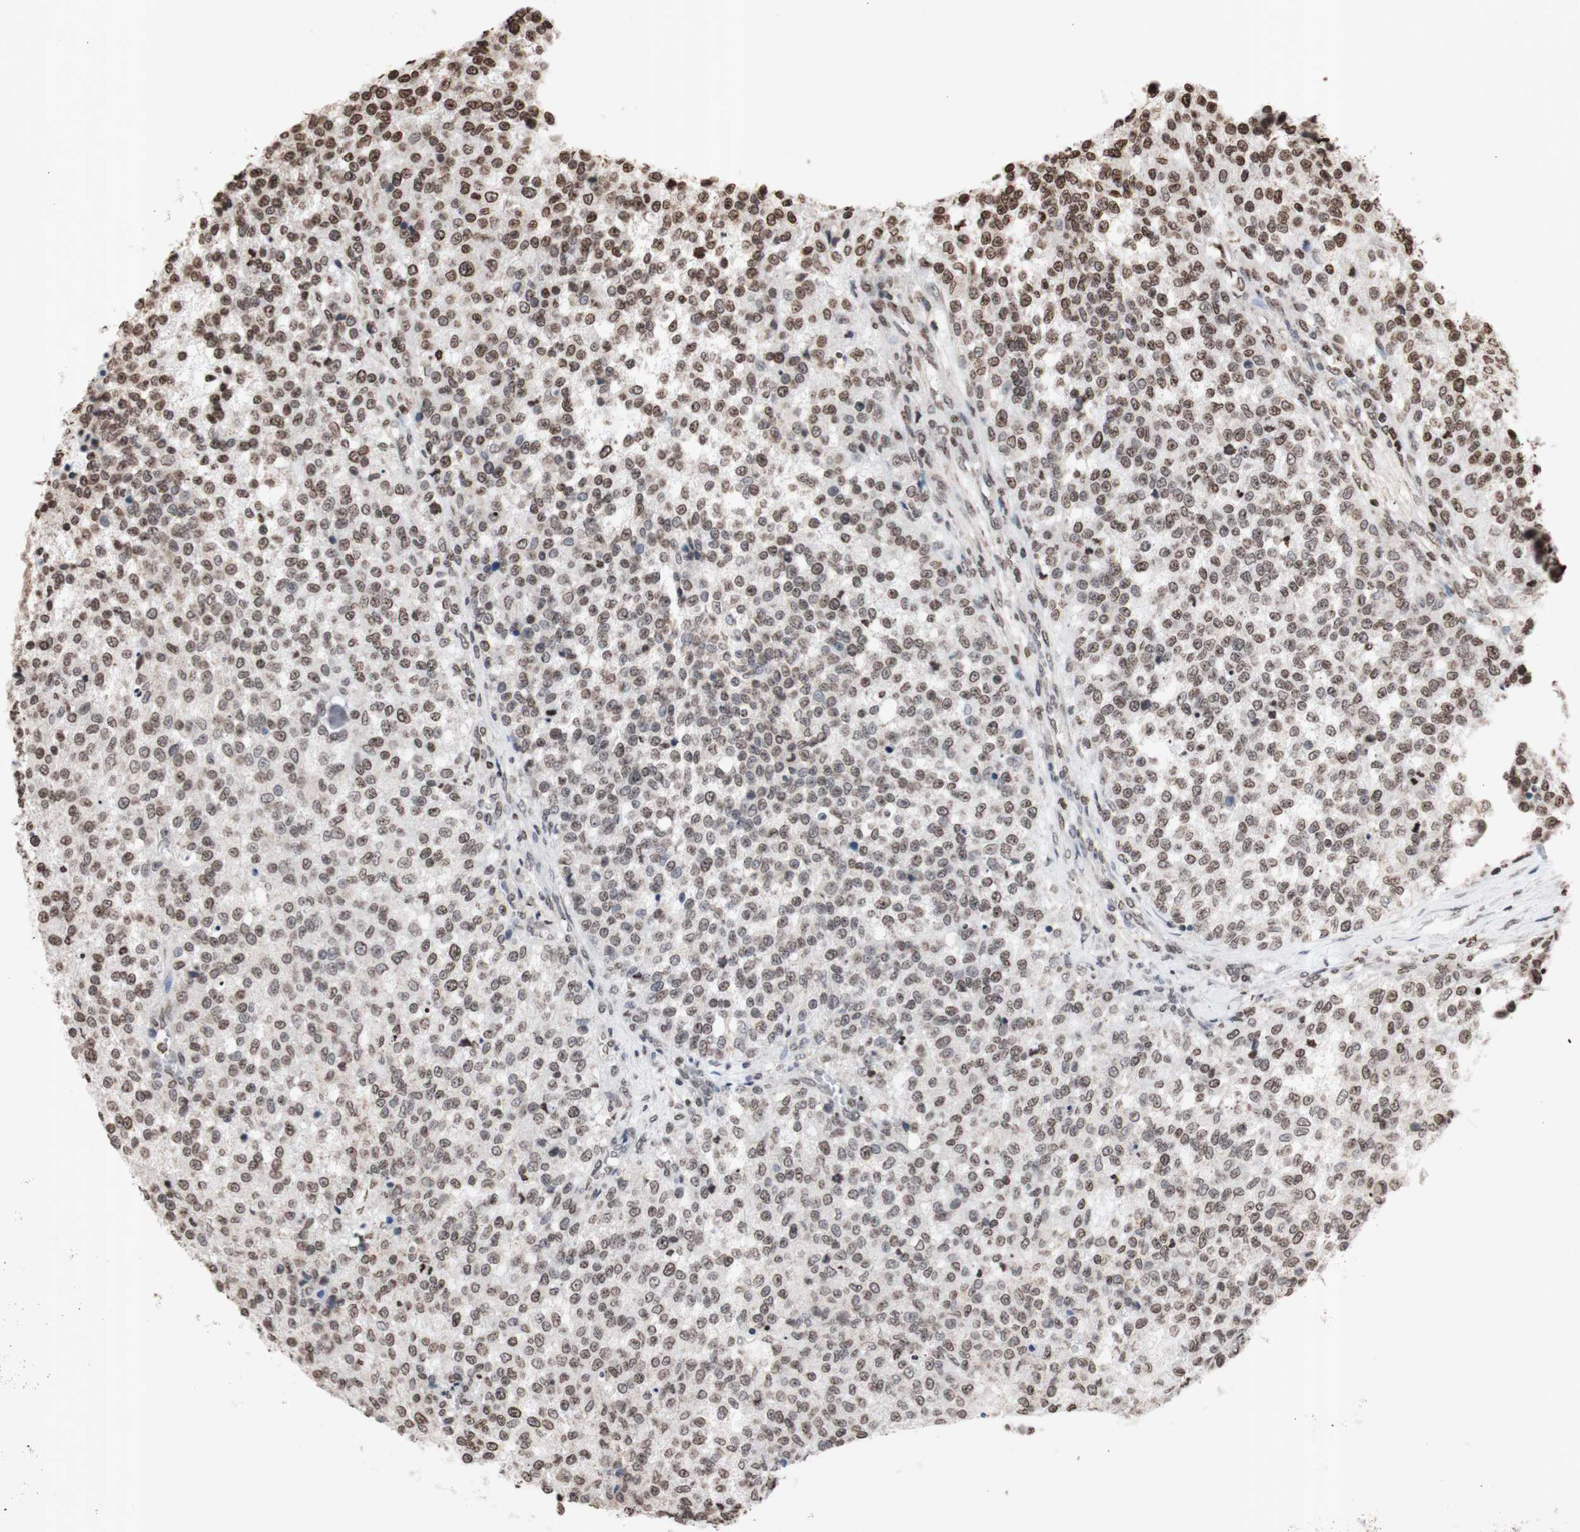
{"staining": {"intensity": "moderate", "quantity": "25%-75%", "location": "cytoplasmic/membranous,nuclear"}, "tissue": "testis cancer", "cell_type": "Tumor cells", "image_type": "cancer", "snomed": [{"axis": "morphology", "description": "Seminoma, NOS"}, {"axis": "topography", "description": "Testis"}], "caption": "Protein staining by IHC displays moderate cytoplasmic/membranous and nuclear positivity in about 25%-75% of tumor cells in seminoma (testis).", "gene": "SNAI2", "patient": {"sex": "male", "age": 59}}